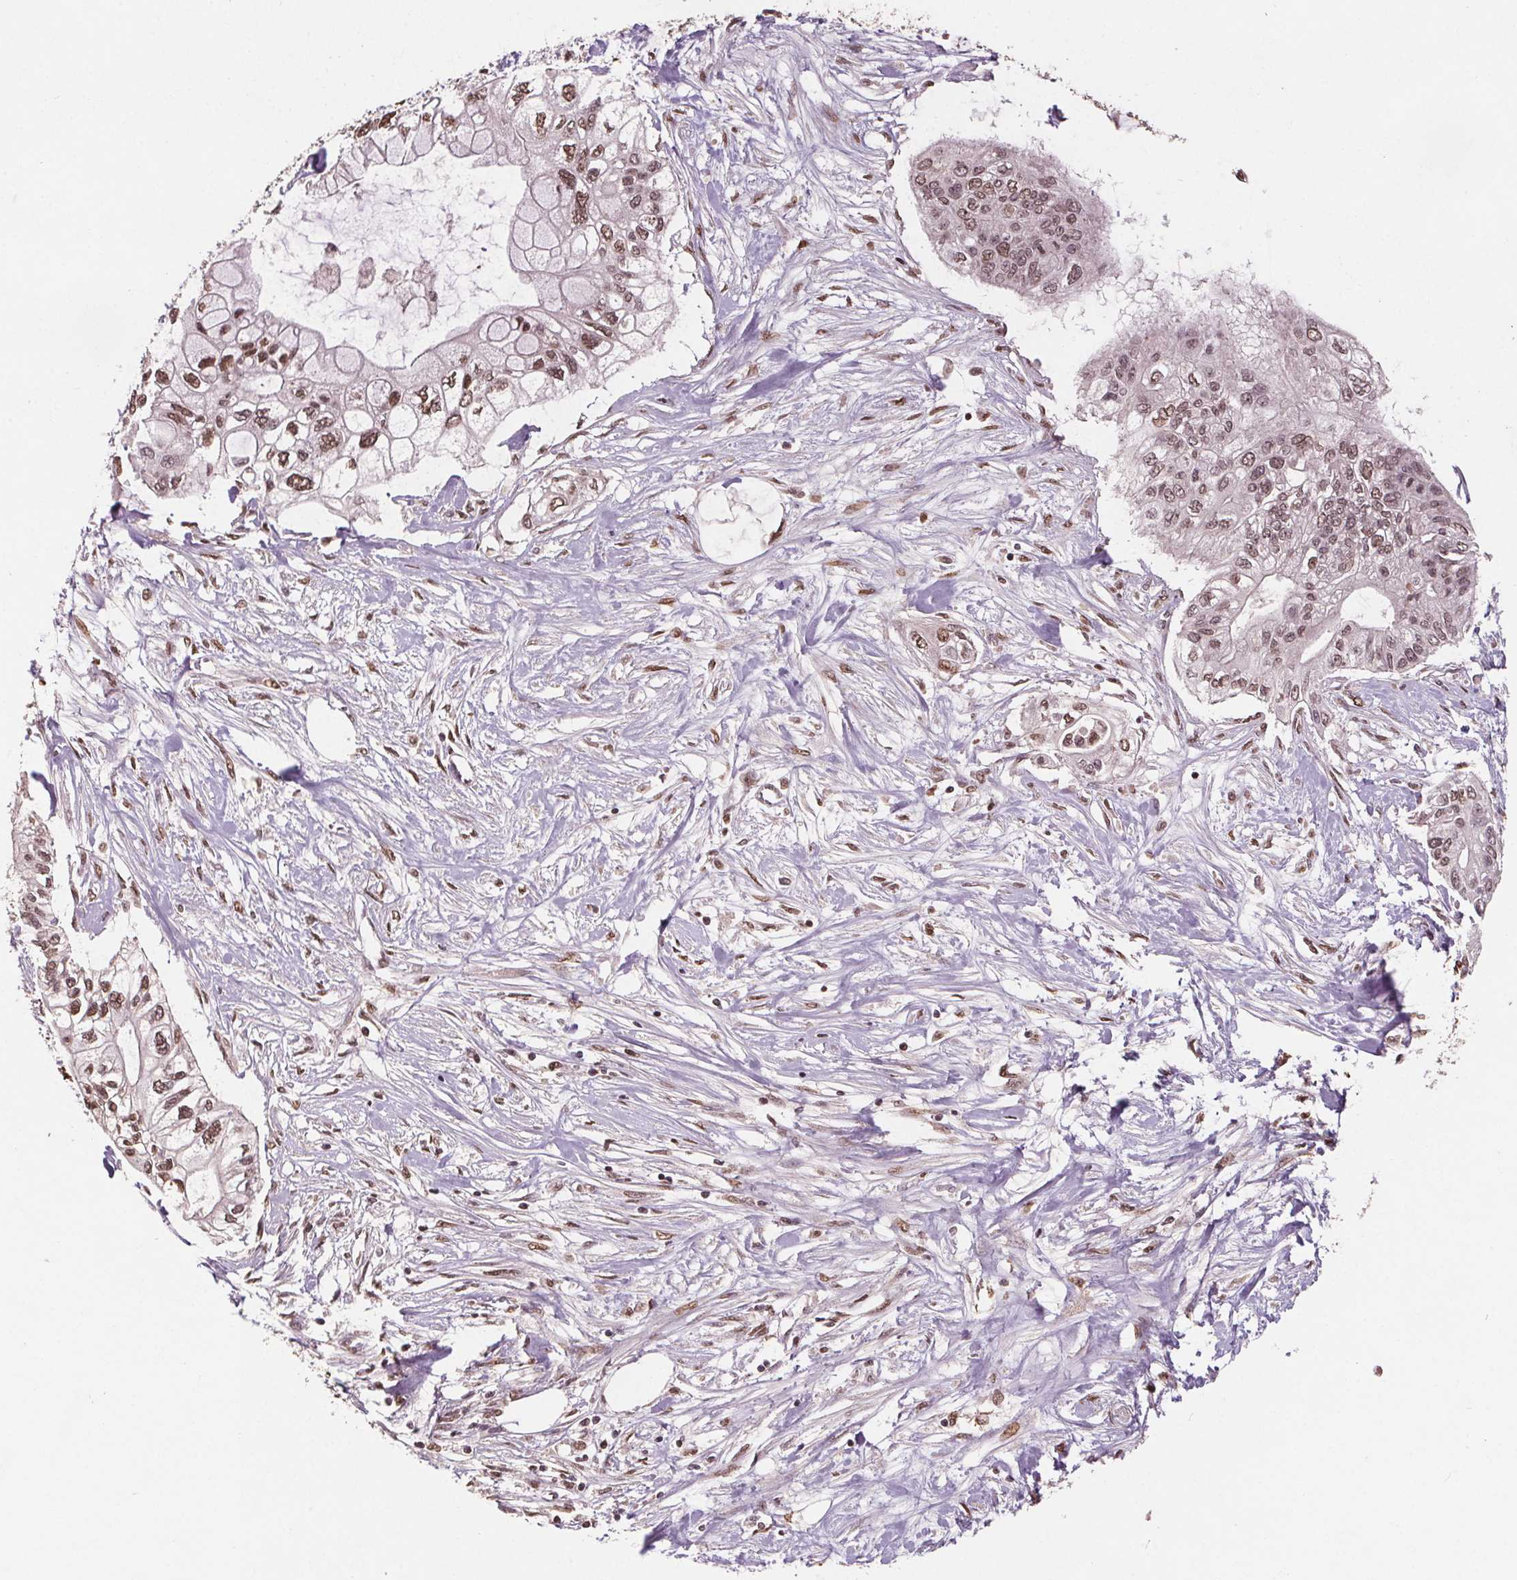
{"staining": {"intensity": "moderate", "quantity": ">75%", "location": "nuclear"}, "tissue": "pancreatic cancer", "cell_type": "Tumor cells", "image_type": "cancer", "snomed": [{"axis": "morphology", "description": "Adenocarcinoma, NOS"}, {"axis": "topography", "description": "Pancreas"}], "caption": "Protein analysis of pancreatic adenocarcinoma tissue exhibits moderate nuclear staining in about >75% of tumor cells.", "gene": "HIF1AN", "patient": {"sex": "female", "age": 77}}